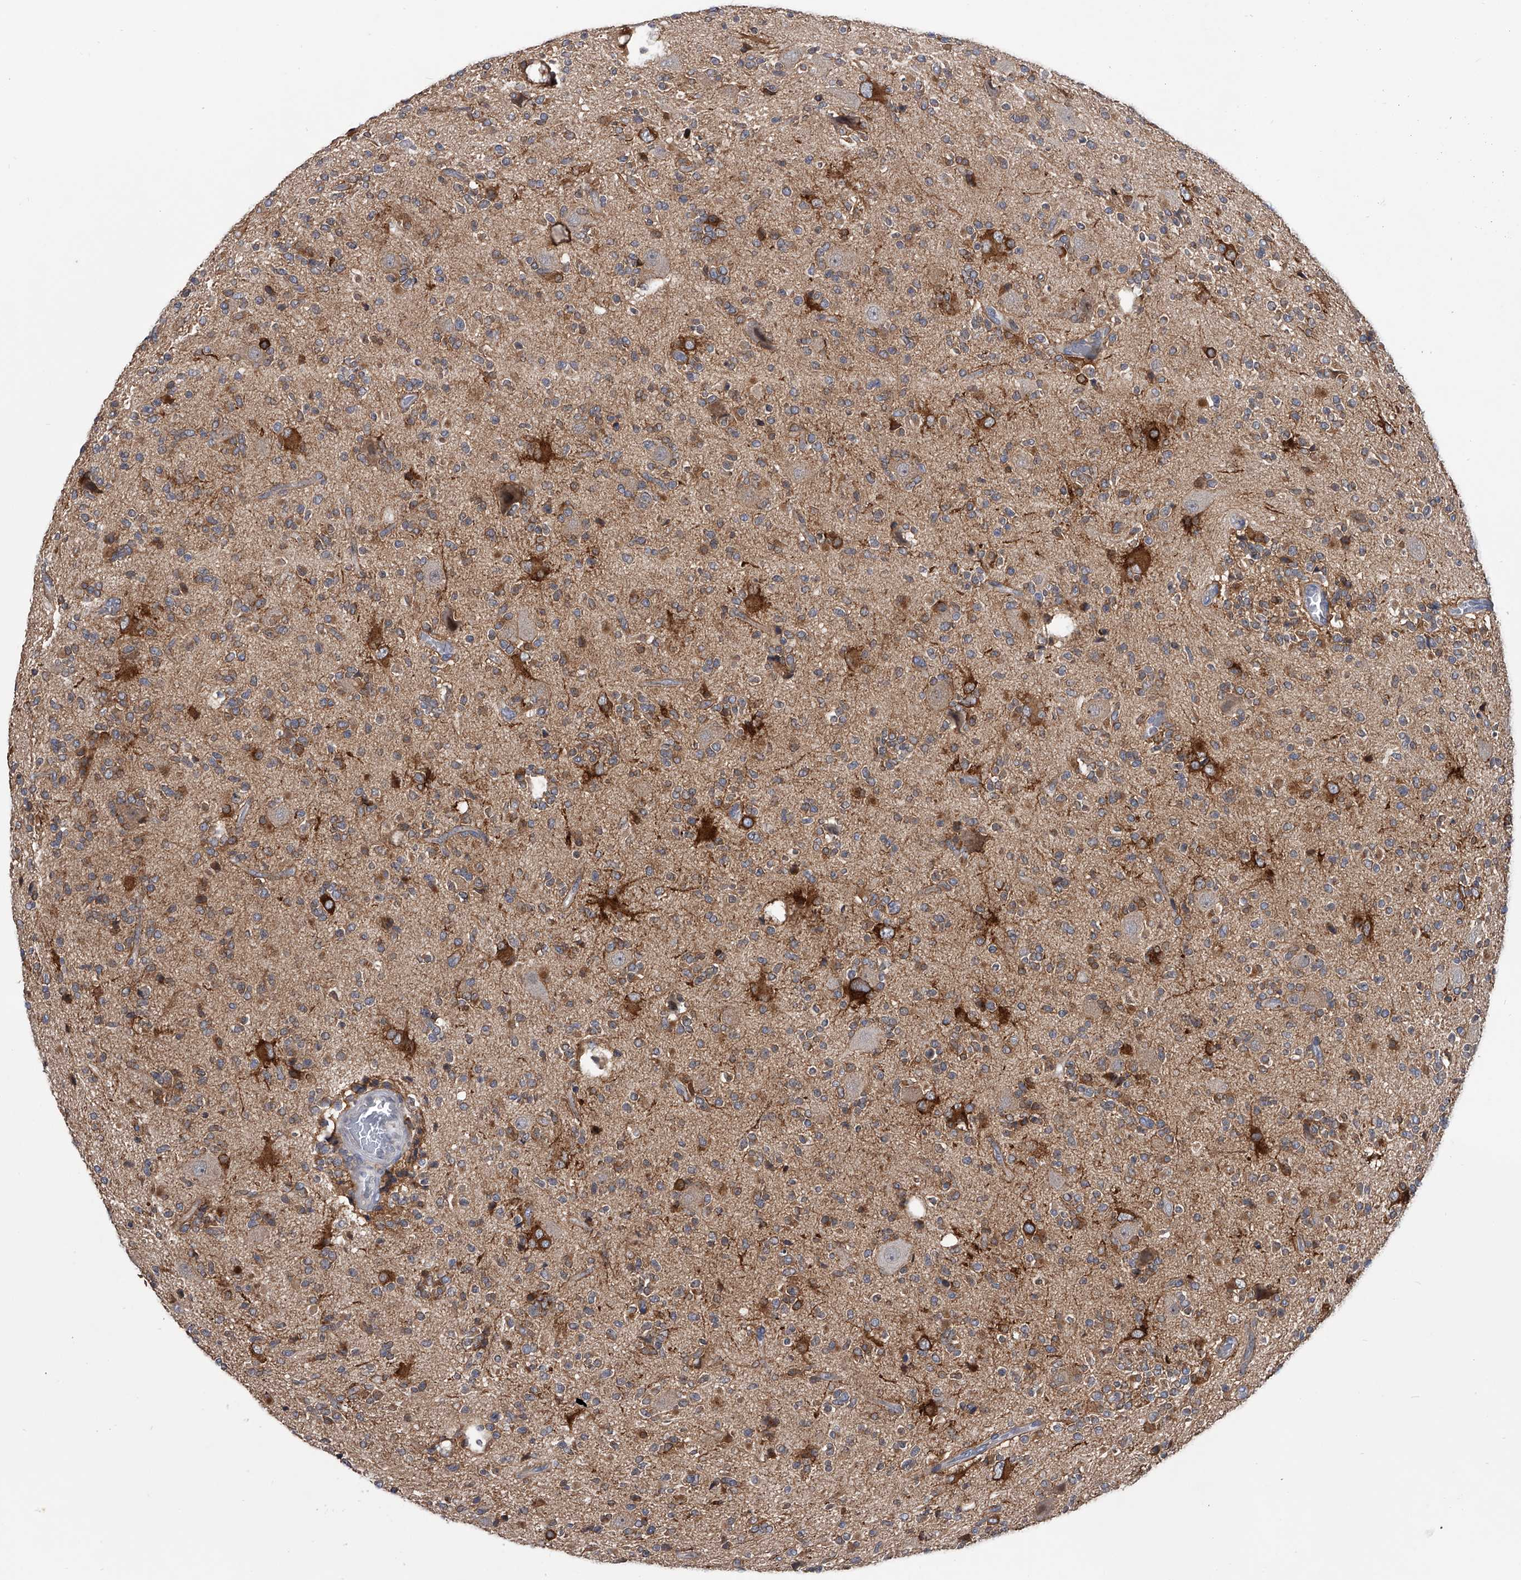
{"staining": {"intensity": "moderate", "quantity": "25%-75%", "location": "cytoplasmic/membranous"}, "tissue": "glioma", "cell_type": "Tumor cells", "image_type": "cancer", "snomed": [{"axis": "morphology", "description": "Glioma, malignant, High grade"}, {"axis": "topography", "description": "Brain"}], "caption": "Glioma stained with a brown dye reveals moderate cytoplasmic/membranous positive expression in approximately 25%-75% of tumor cells.", "gene": "MAP4K3", "patient": {"sex": "male", "age": 34}}